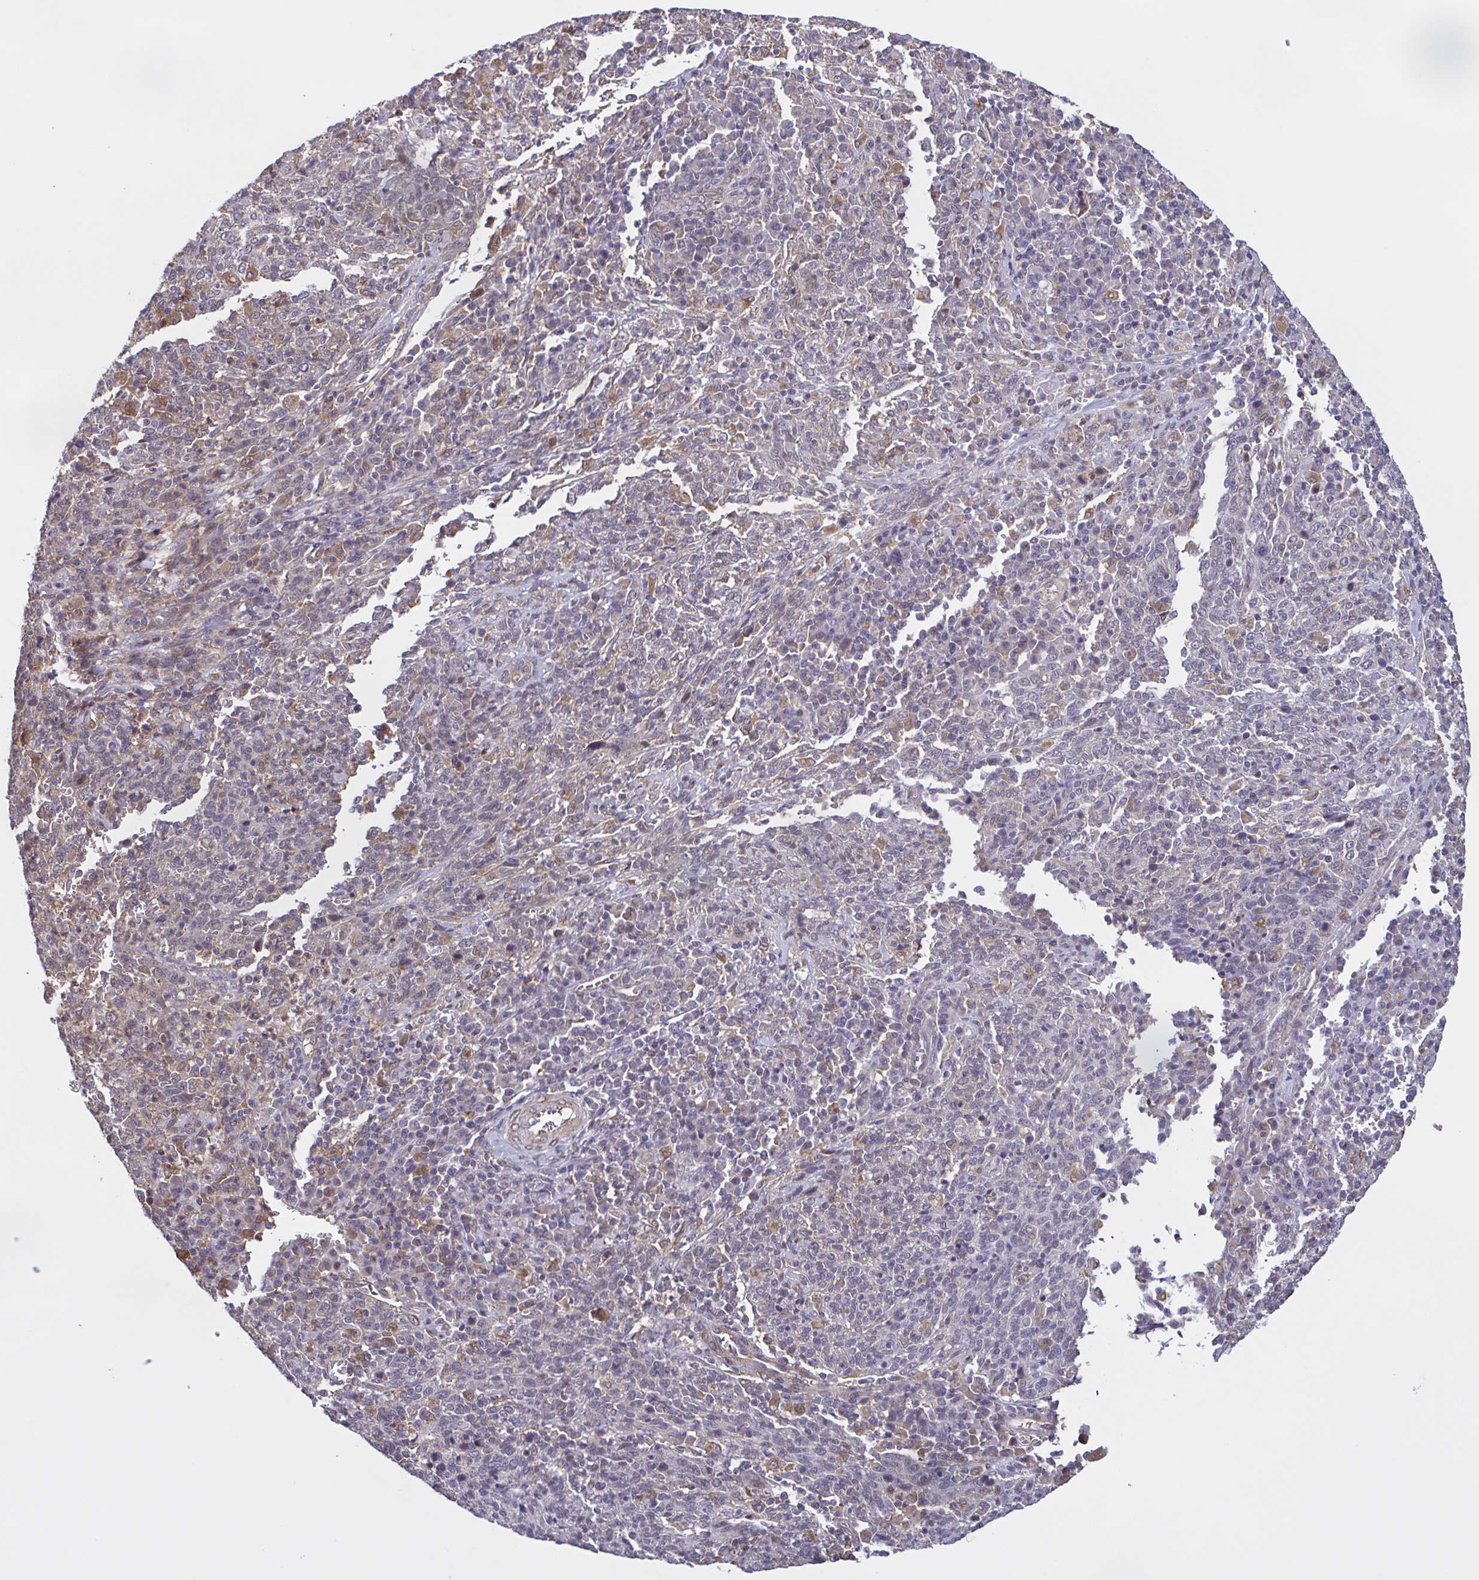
{"staining": {"intensity": "negative", "quantity": "none", "location": "none"}, "tissue": "cervical cancer", "cell_type": "Tumor cells", "image_type": "cancer", "snomed": [{"axis": "morphology", "description": "Squamous cell carcinoma, NOS"}, {"axis": "topography", "description": "Cervix"}], "caption": "There is no significant positivity in tumor cells of squamous cell carcinoma (cervical).", "gene": "ZNF200", "patient": {"sex": "female", "age": 46}}